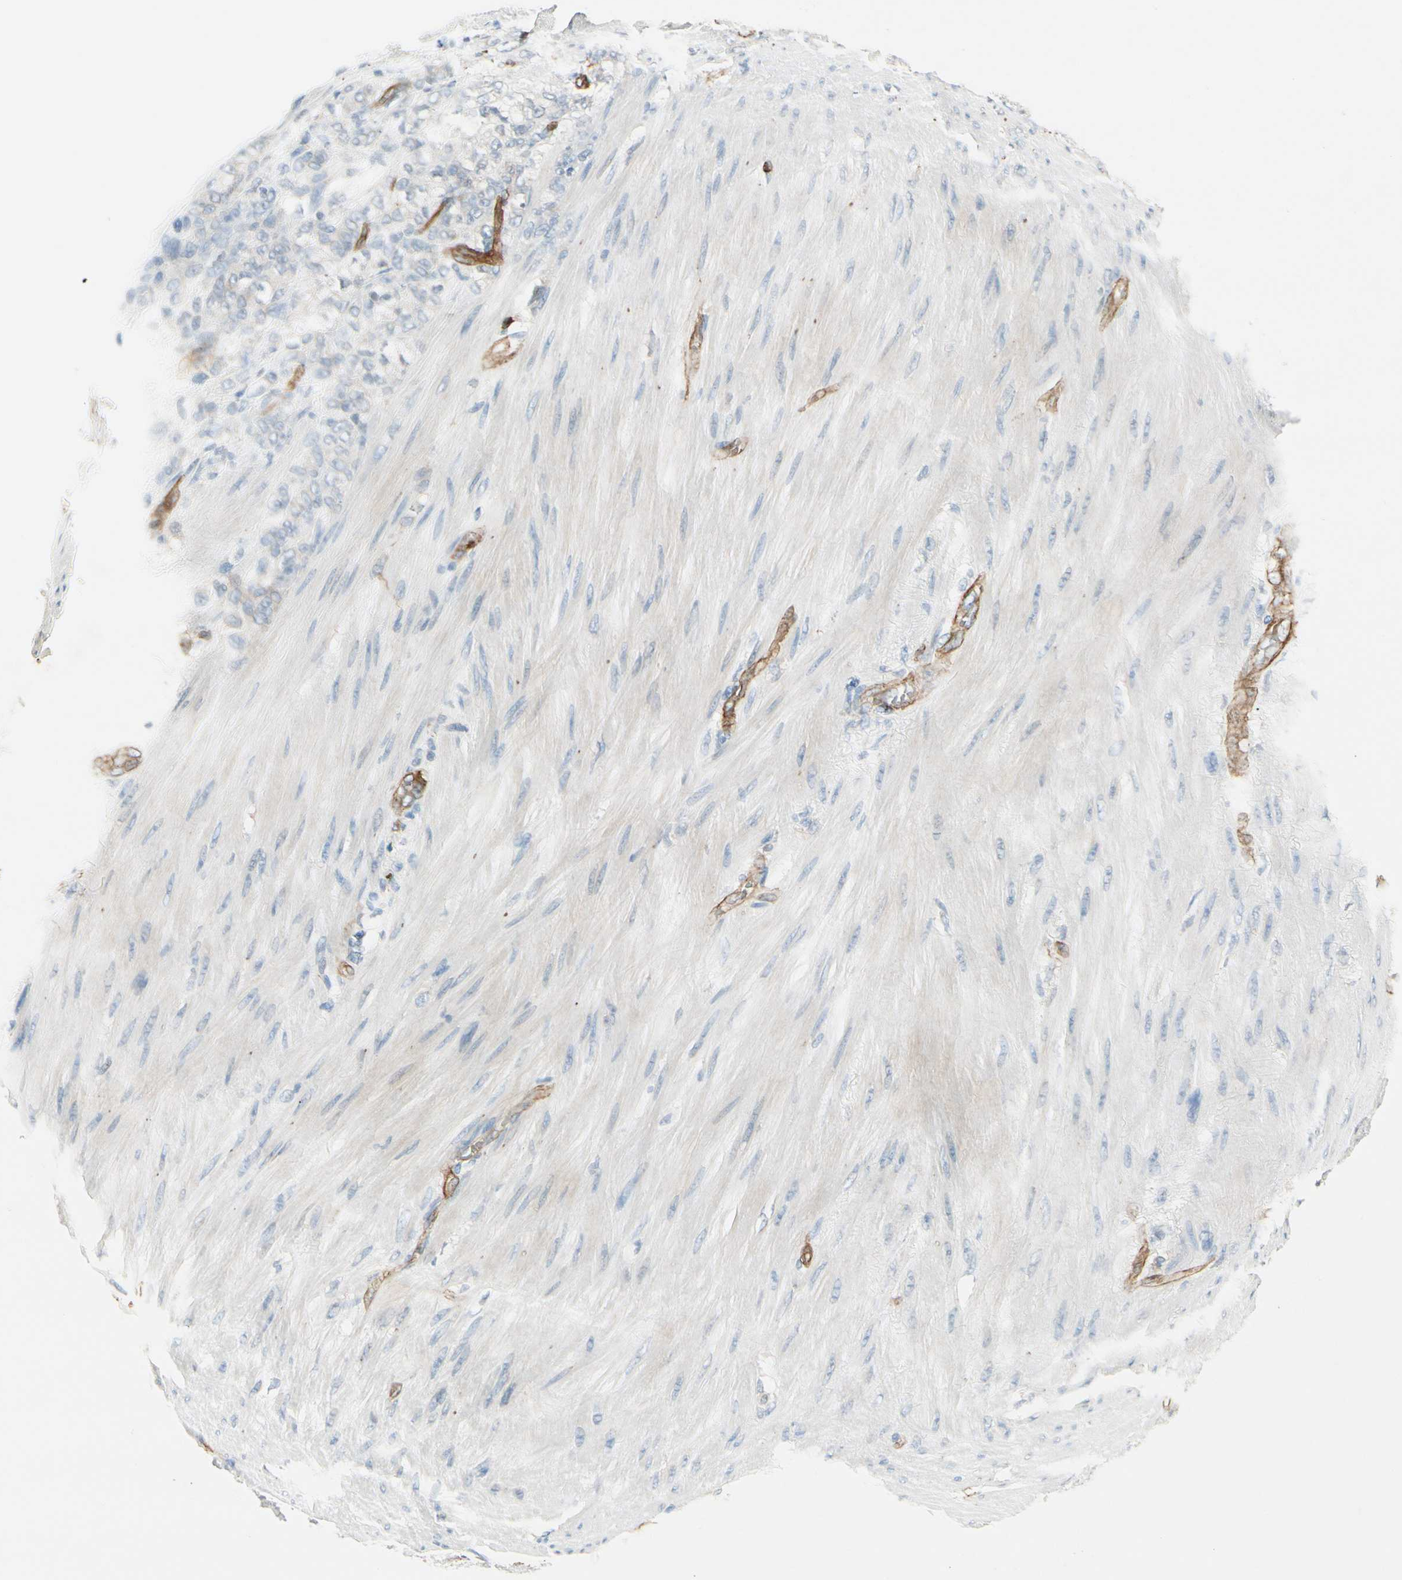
{"staining": {"intensity": "negative", "quantity": "none", "location": "none"}, "tissue": "stomach cancer", "cell_type": "Tumor cells", "image_type": "cancer", "snomed": [{"axis": "morphology", "description": "Adenocarcinoma, NOS"}, {"axis": "topography", "description": "Stomach"}], "caption": "The IHC micrograph has no significant expression in tumor cells of stomach adenocarcinoma tissue.", "gene": "CD93", "patient": {"sex": "male", "age": 82}}